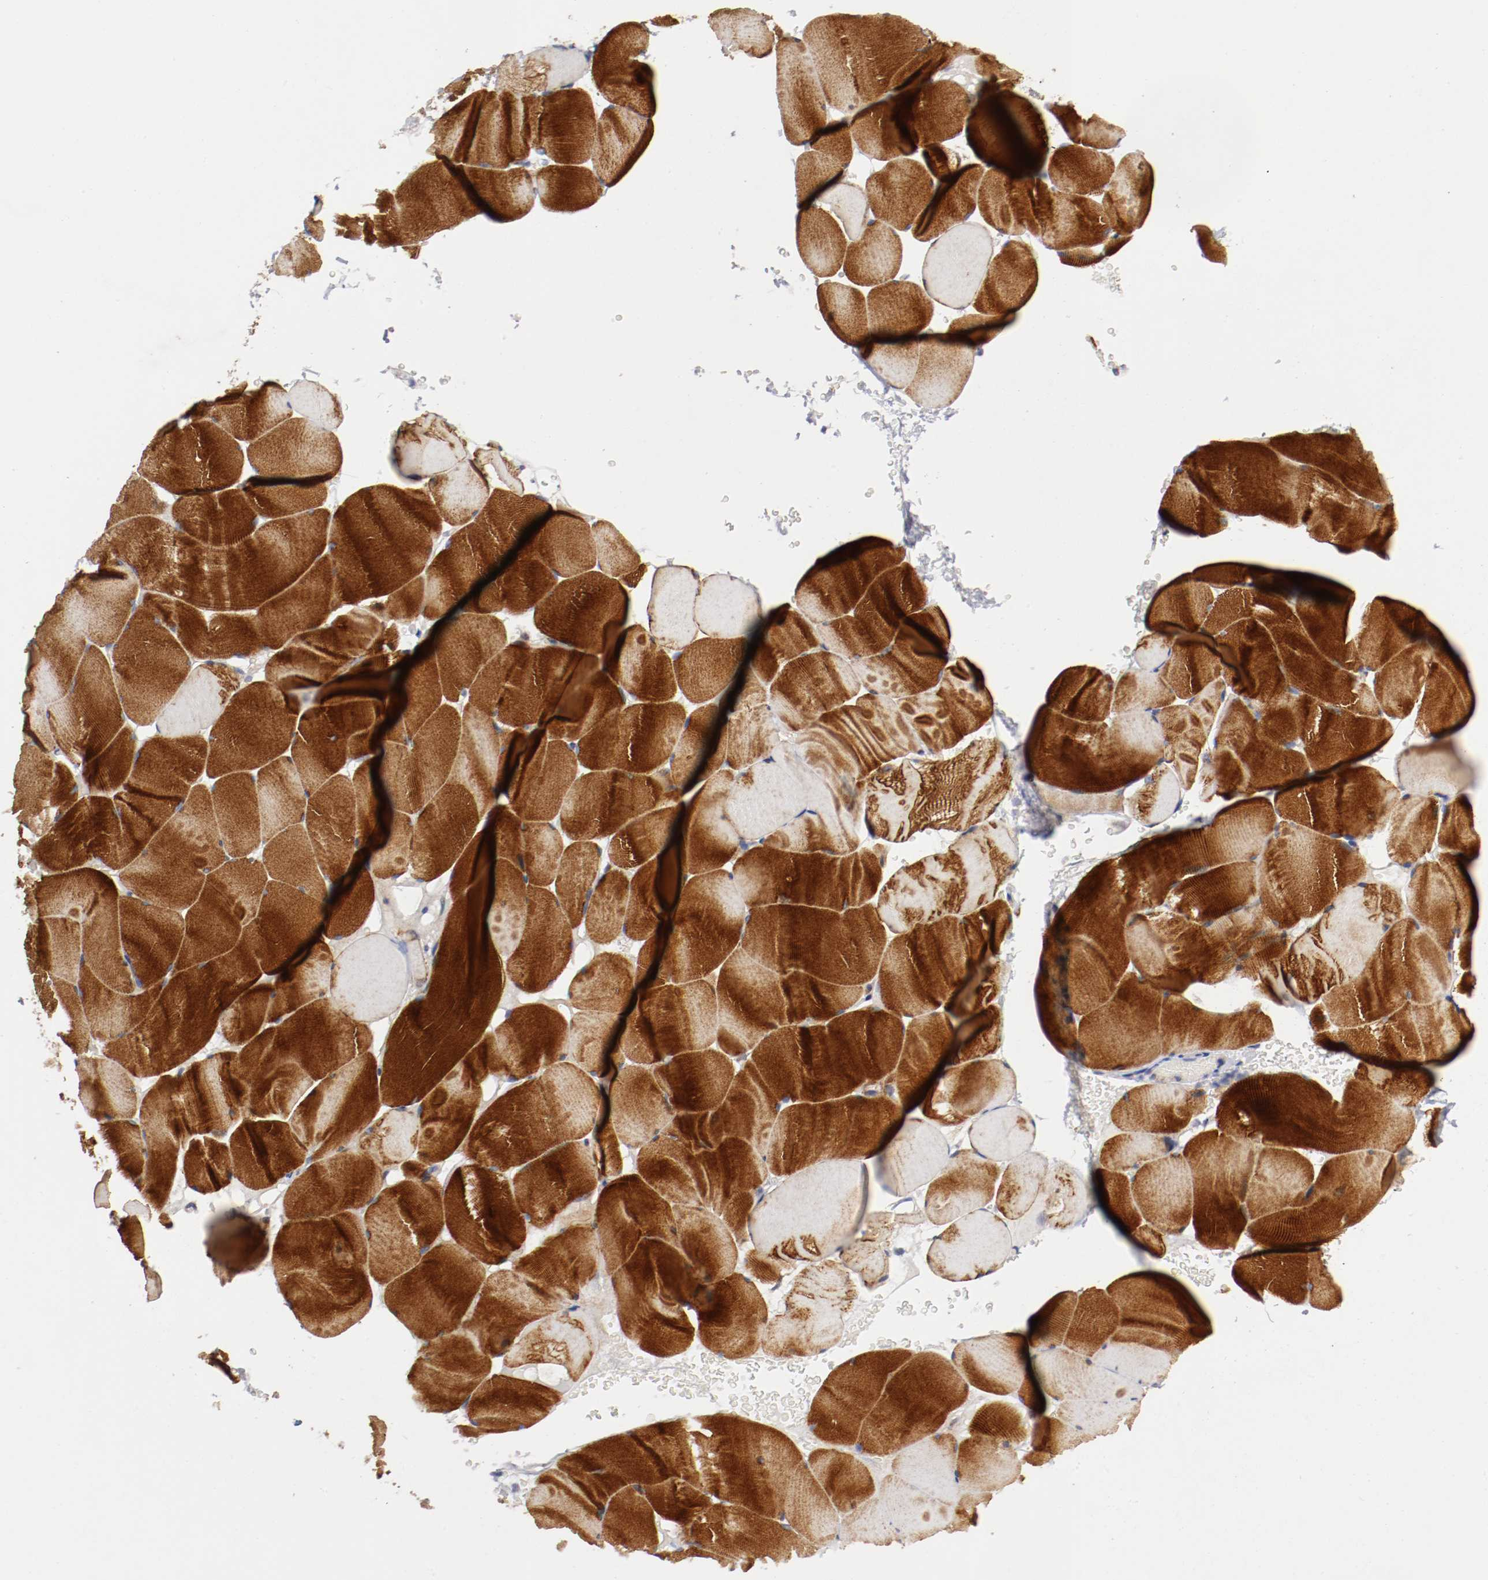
{"staining": {"intensity": "strong", "quantity": ">75%", "location": "cytoplasmic/membranous"}, "tissue": "skeletal muscle", "cell_type": "Myocytes", "image_type": "normal", "snomed": [{"axis": "morphology", "description": "Normal tissue, NOS"}, {"axis": "topography", "description": "Skeletal muscle"}], "caption": "Protein expression analysis of normal human skeletal muscle reveals strong cytoplasmic/membranous staining in about >75% of myocytes.", "gene": "TRAF2", "patient": {"sex": "male", "age": 62}}